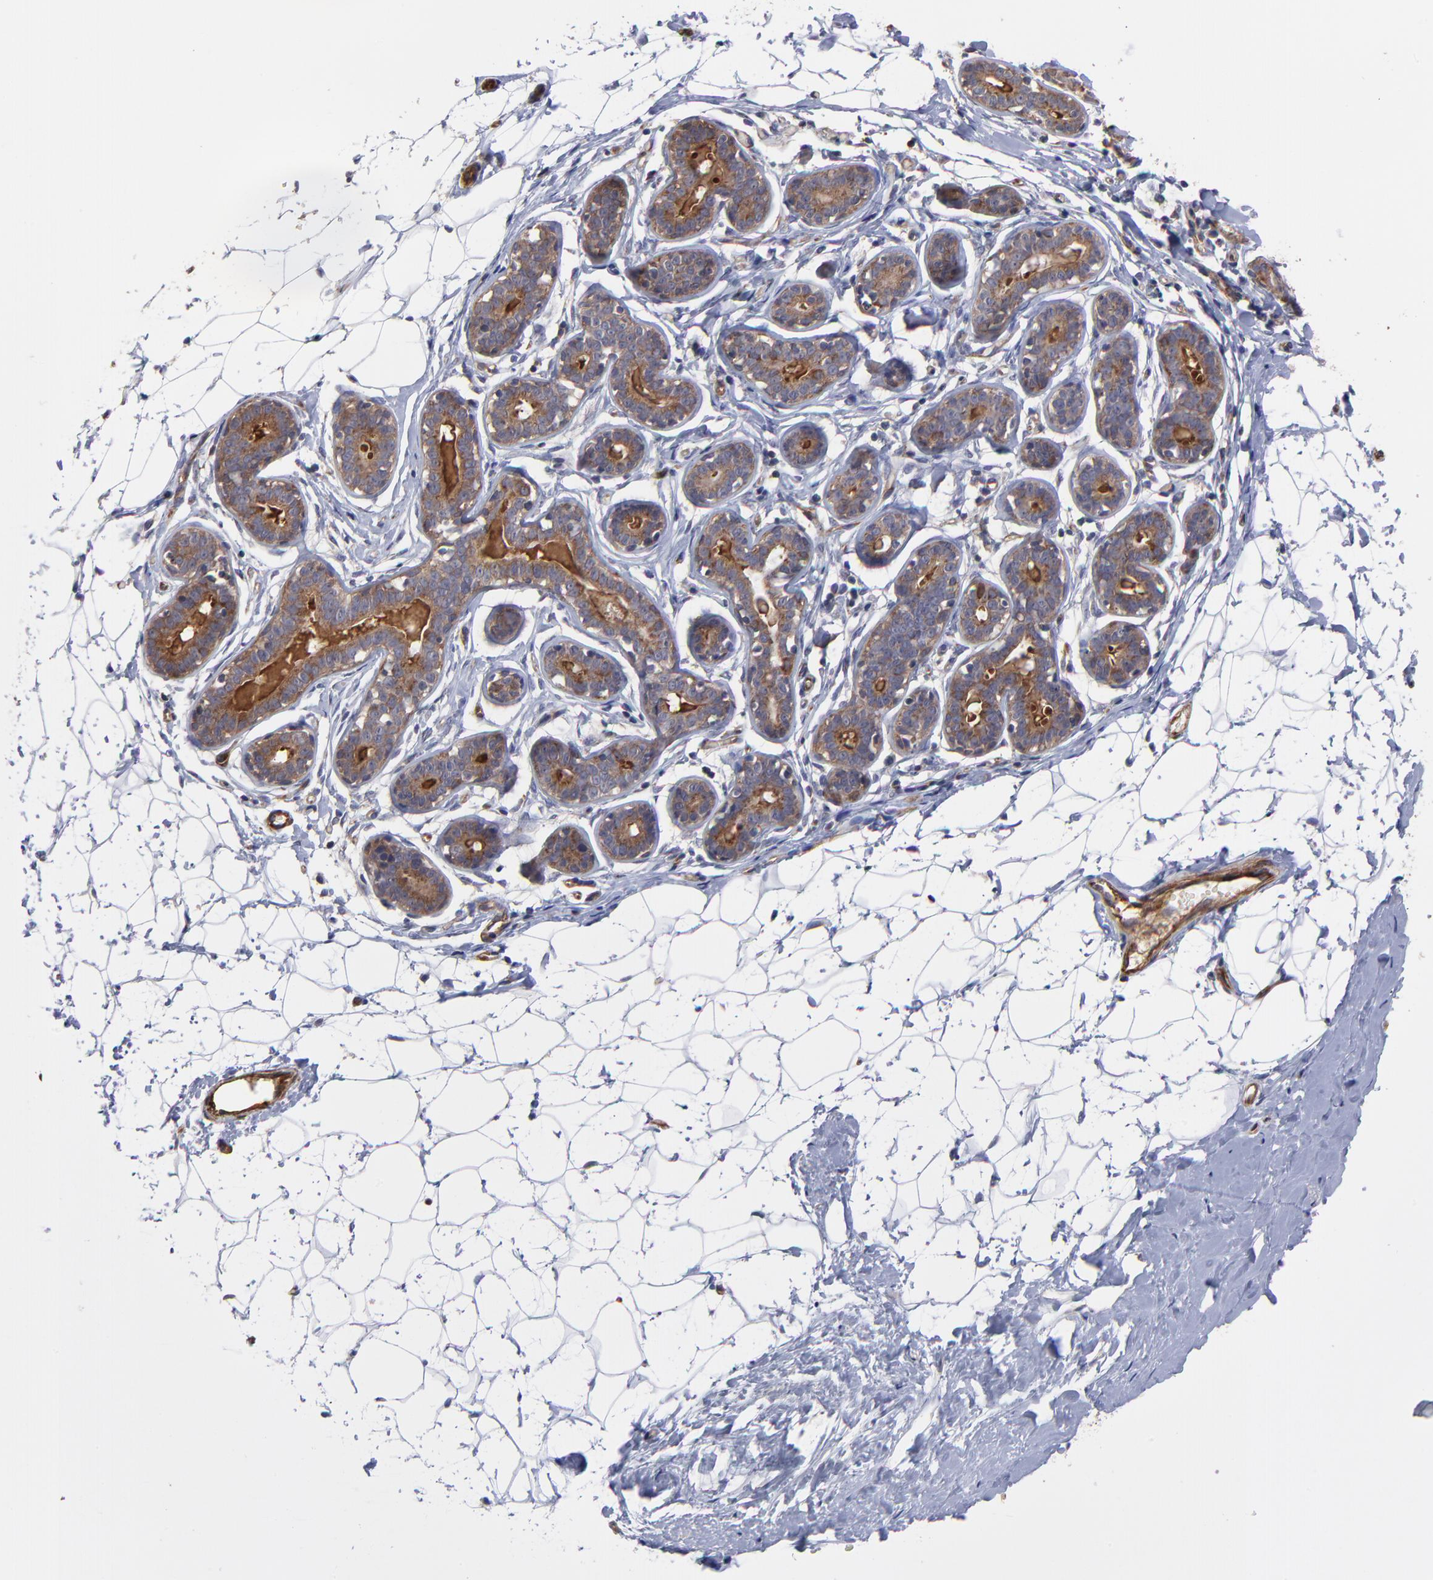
{"staining": {"intensity": "negative", "quantity": "none", "location": "none"}, "tissue": "breast", "cell_type": "Adipocytes", "image_type": "normal", "snomed": [{"axis": "morphology", "description": "Normal tissue, NOS"}, {"axis": "topography", "description": "Breast"}], "caption": "Protein analysis of unremarkable breast shows no significant staining in adipocytes. The staining is performed using DAB (3,3'-diaminobenzidine) brown chromogen with nuclei counter-stained in using hematoxylin.", "gene": "ASB7", "patient": {"sex": "female", "age": 22}}